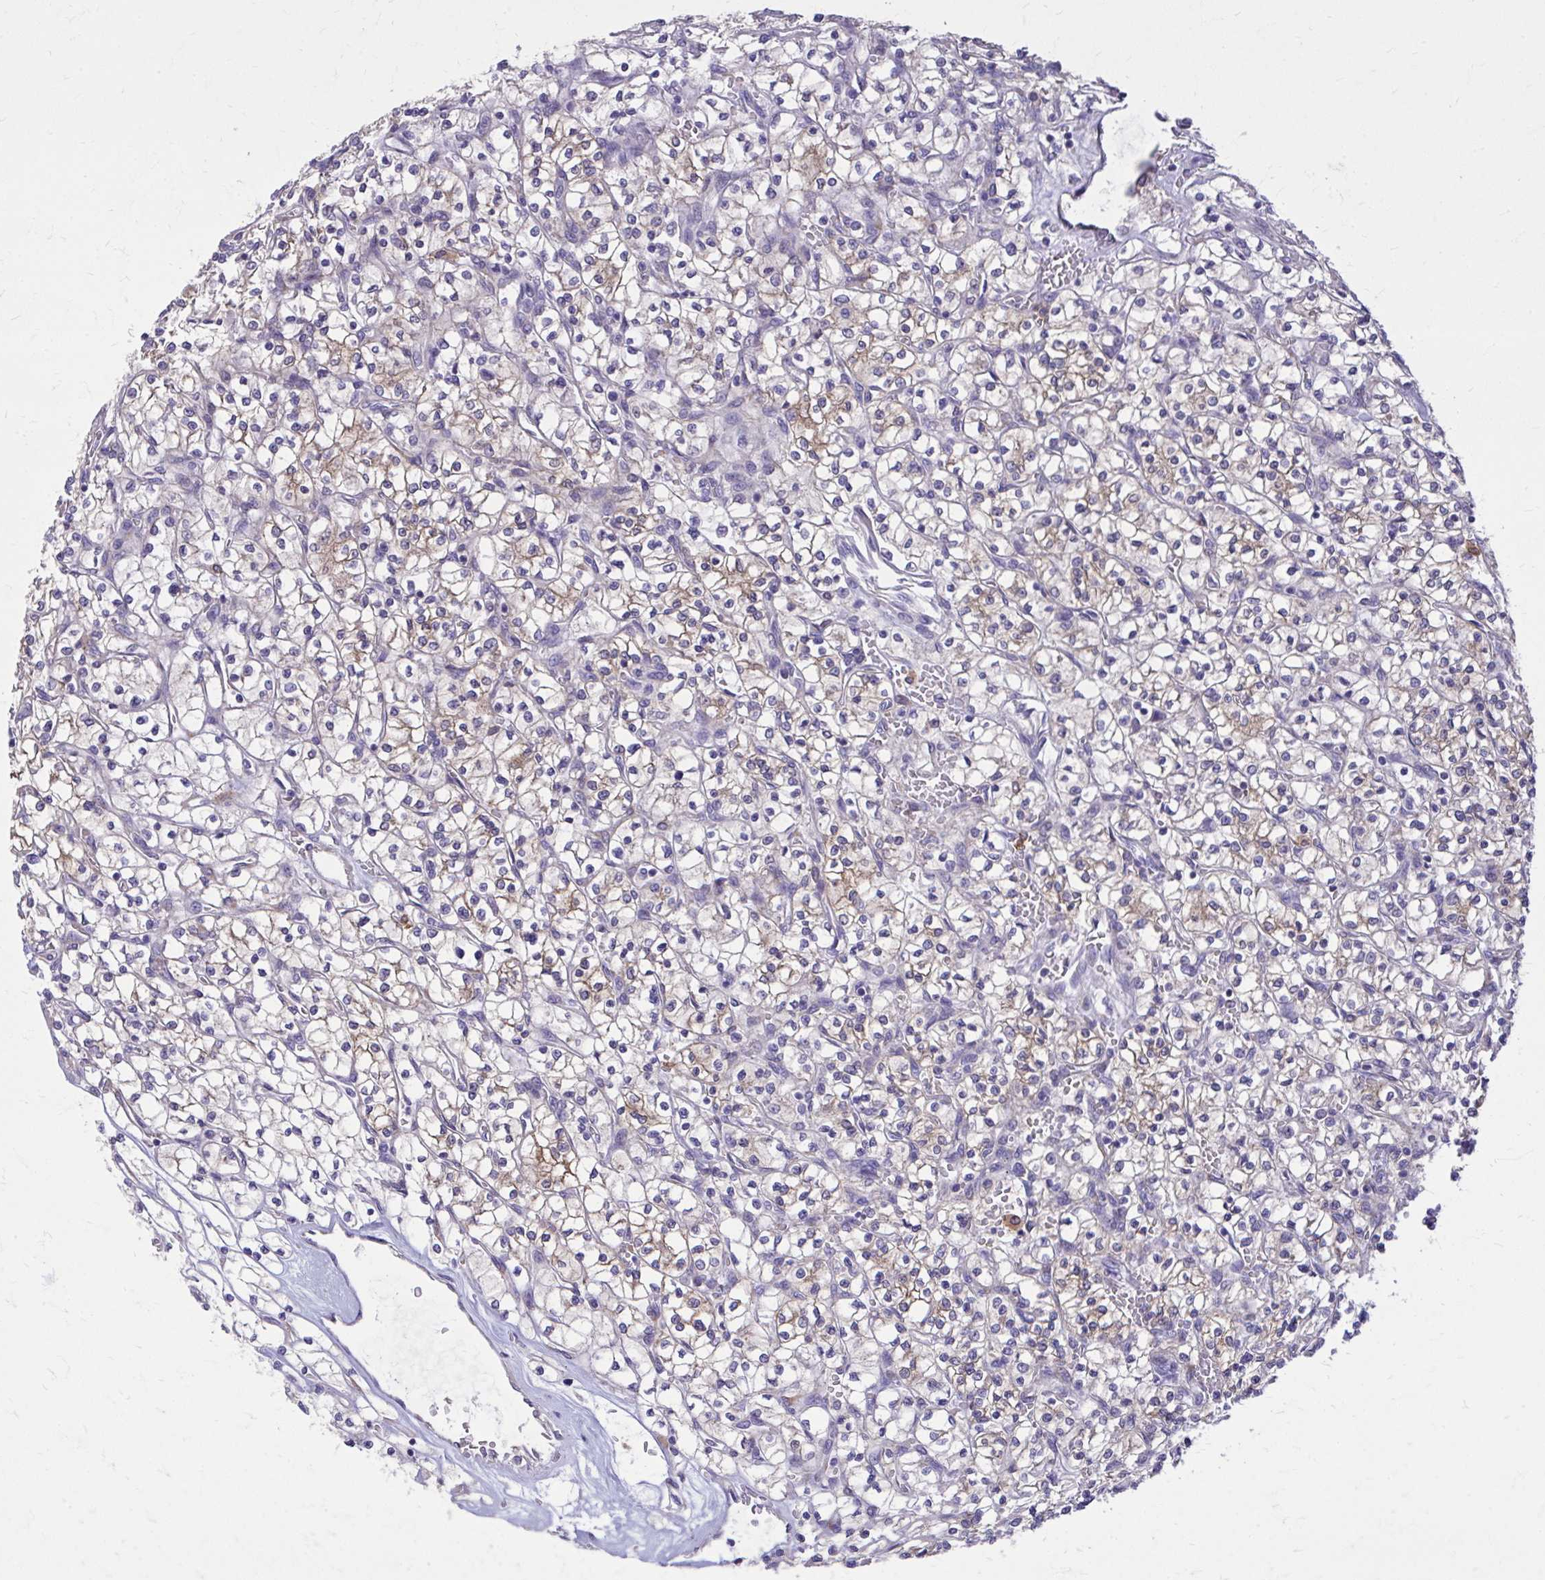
{"staining": {"intensity": "weak", "quantity": "<25%", "location": "cytoplasmic/membranous"}, "tissue": "renal cancer", "cell_type": "Tumor cells", "image_type": "cancer", "snomed": [{"axis": "morphology", "description": "Adenocarcinoma, NOS"}, {"axis": "topography", "description": "Kidney"}], "caption": "IHC photomicrograph of neoplastic tissue: human renal adenocarcinoma stained with DAB demonstrates no significant protein expression in tumor cells.", "gene": "EPB41L1", "patient": {"sex": "female", "age": 64}}